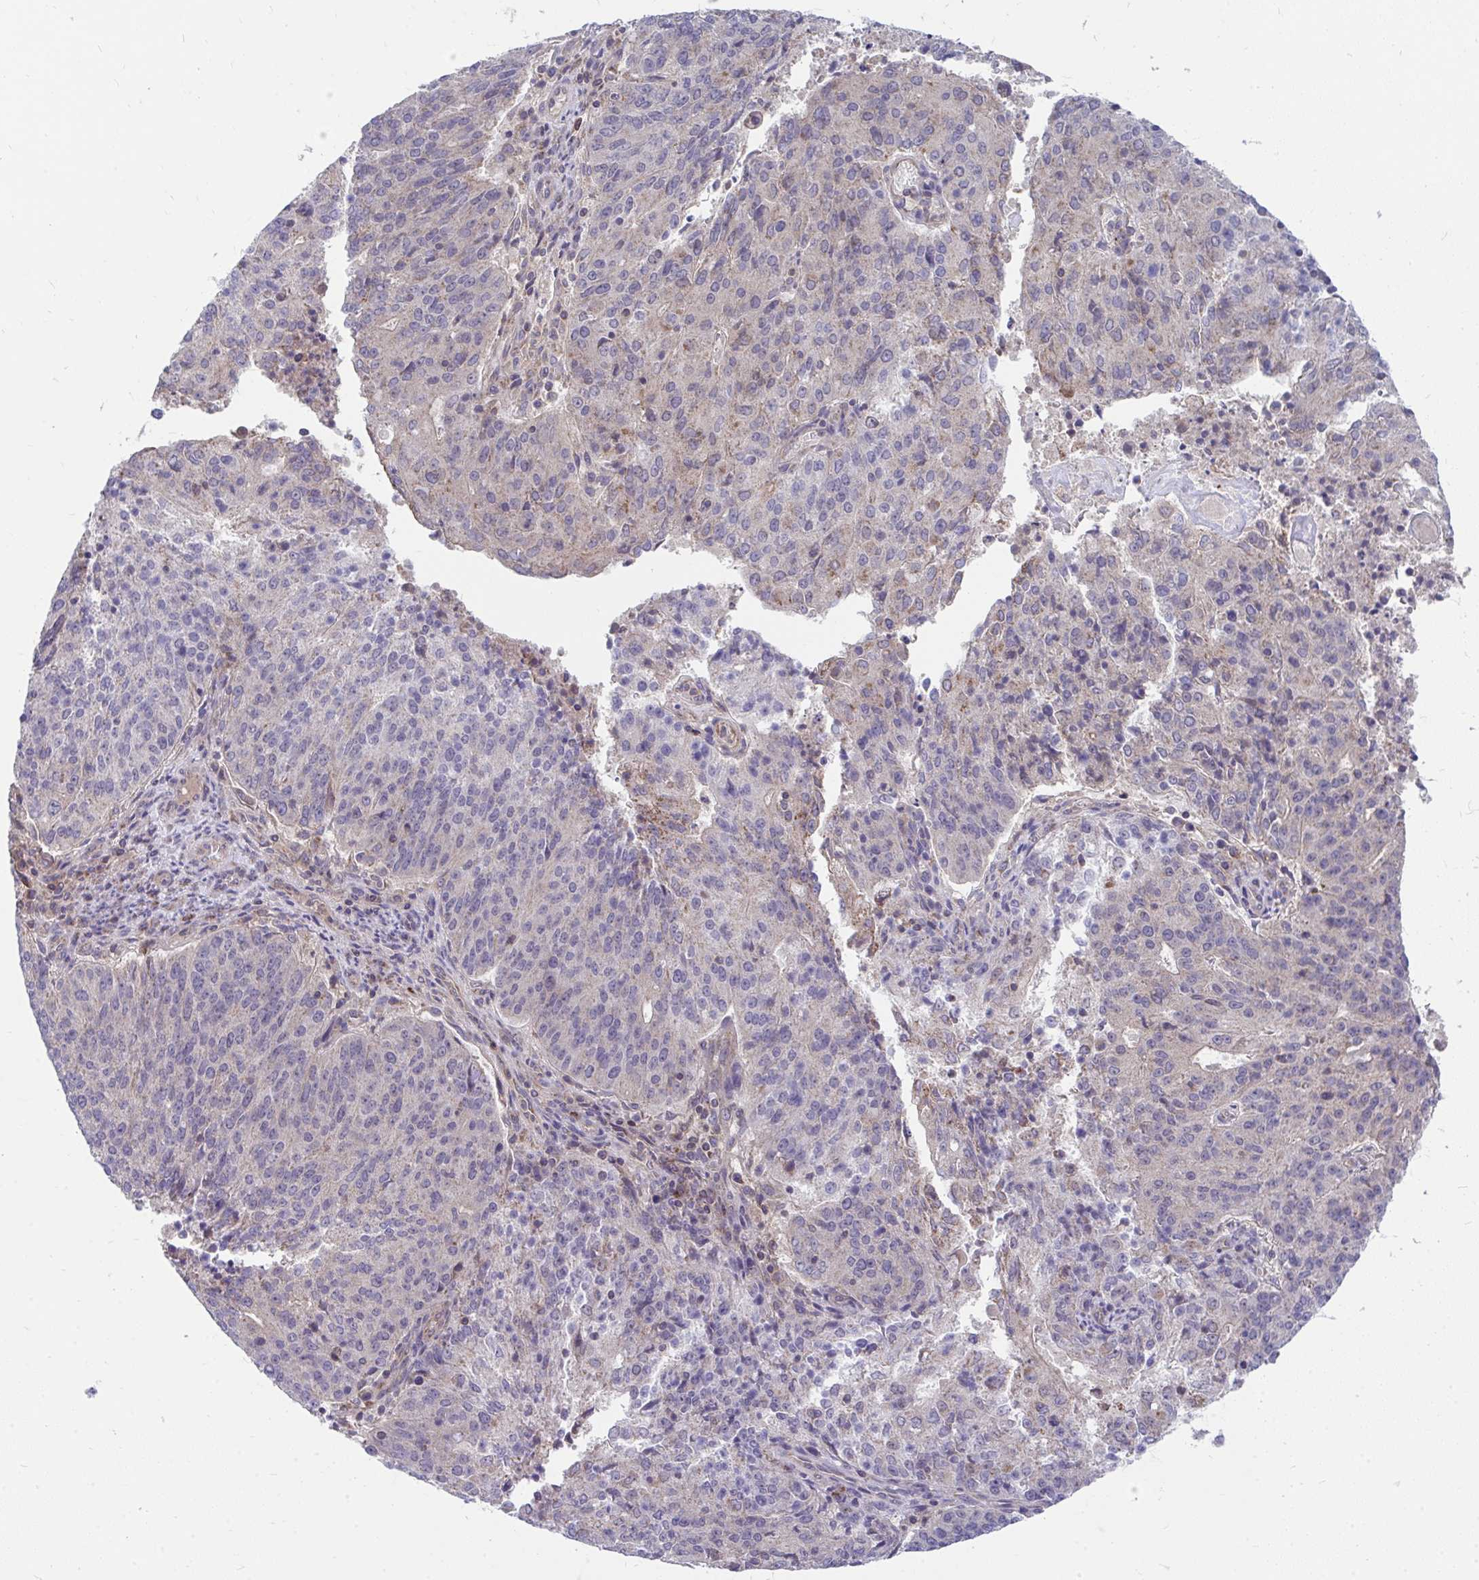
{"staining": {"intensity": "negative", "quantity": "none", "location": "none"}, "tissue": "endometrial cancer", "cell_type": "Tumor cells", "image_type": "cancer", "snomed": [{"axis": "morphology", "description": "Adenocarcinoma, NOS"}, {"axis": "topography", "description": "Endometrium"}], "caption": "Endometrial cancer (adenocarcinoma) was stained to show a protein in brown. There is no significant expression in tumor cells.", "gene": "FHIP1B", "patient": {"sex": "female", "age": 82}}